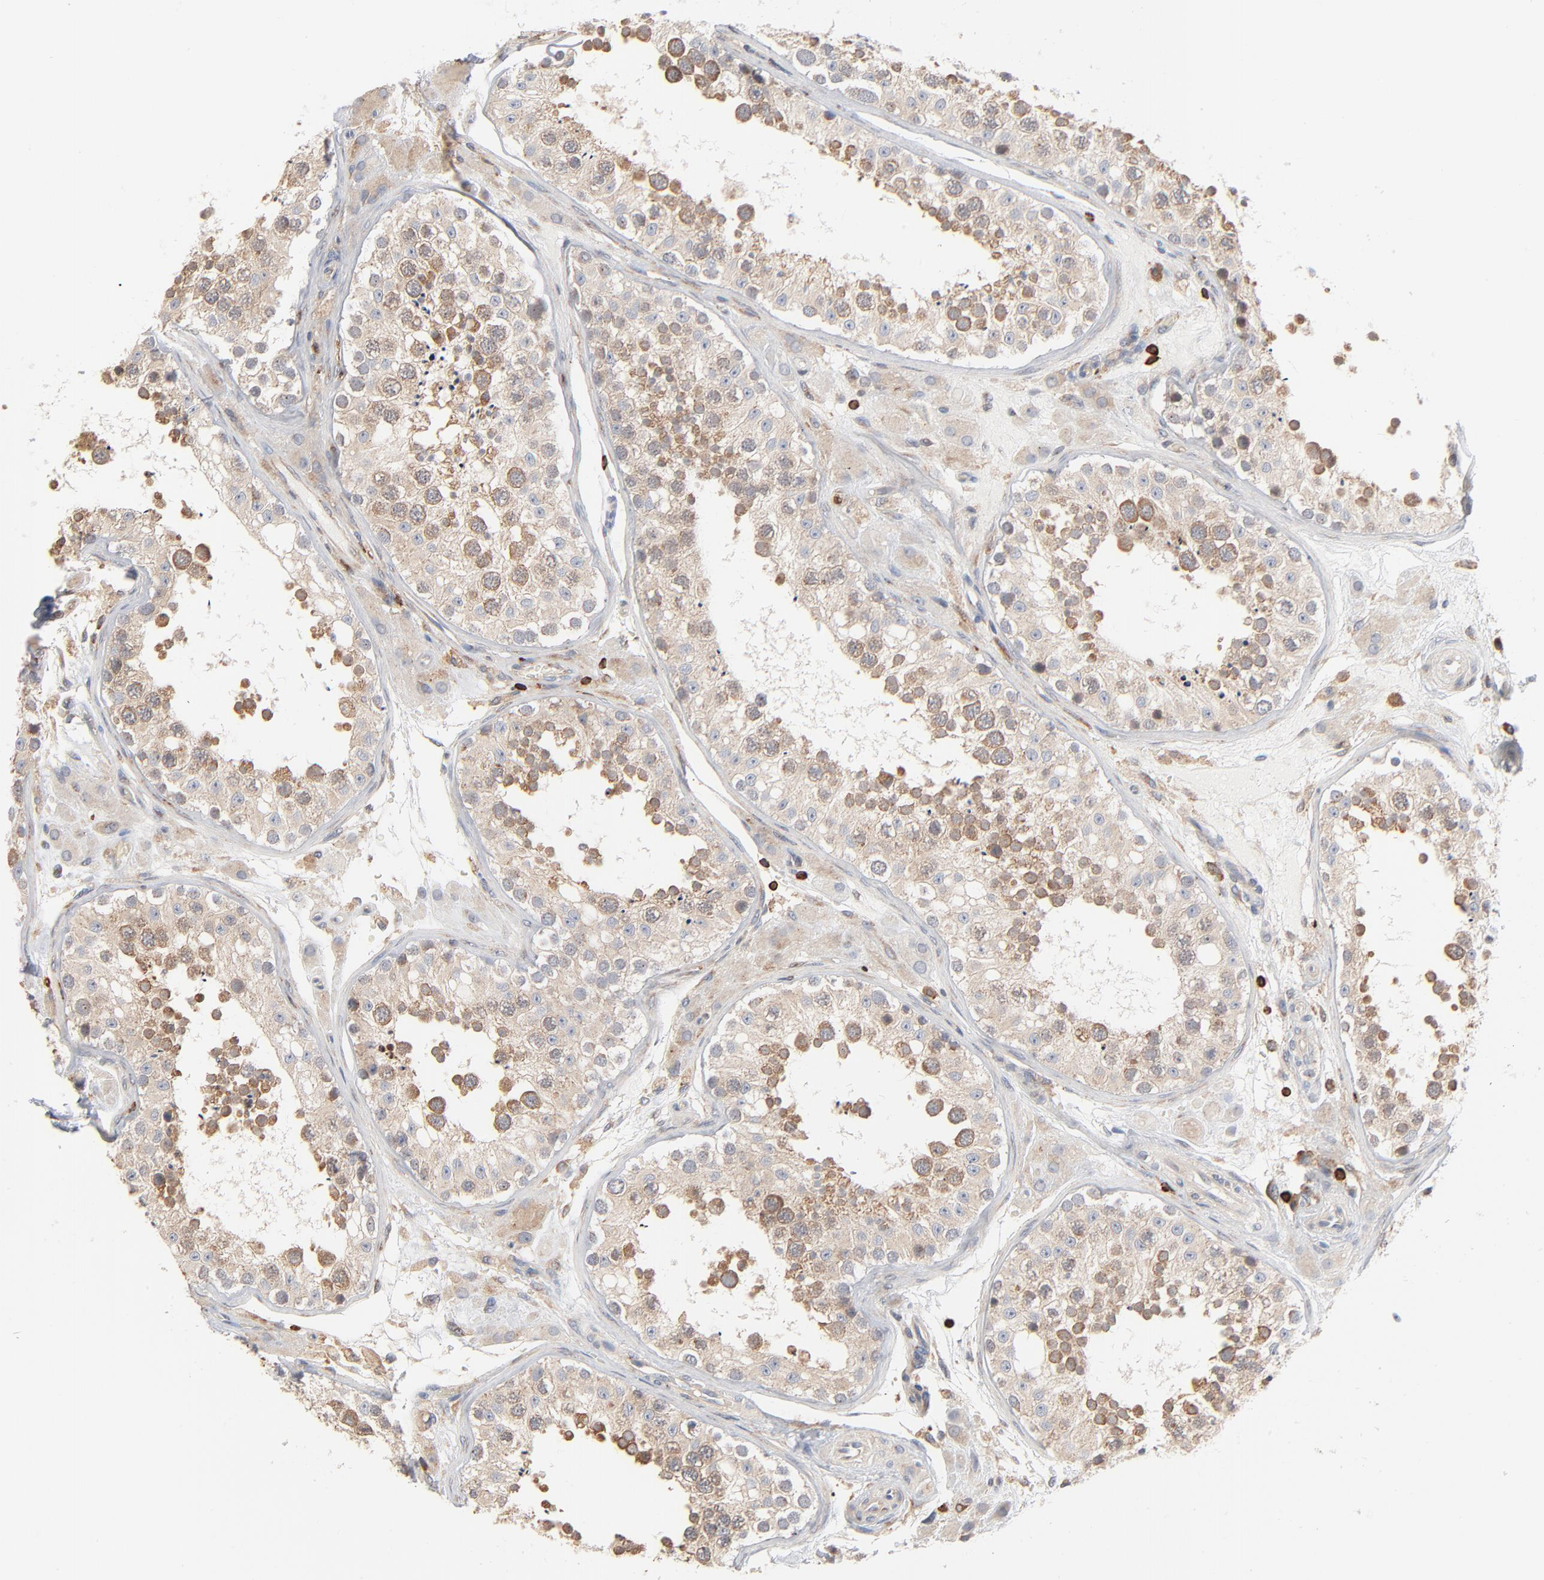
{"staining": {"intensity": "weak", "quantity": "25%-75%", "location": "cytoplasmic/membranous"}, "tissue": "testis", "cell_type": "Cells in seminiferous ducts", "image_type": "normal", "snomed": [{"axis": "morphology", "description": "Normal tissue, NOS"}, {"axis": "topography", "description": "Testis"}], "caption": "The histopathology image reveals staining of normal testis, revealing weak cytoplasmic/membranous protein positivity (brown color) within cells in seminiferous ducts.", "gene": "SH3KBP1", "patient": {"sex": "male", "age": 26}}